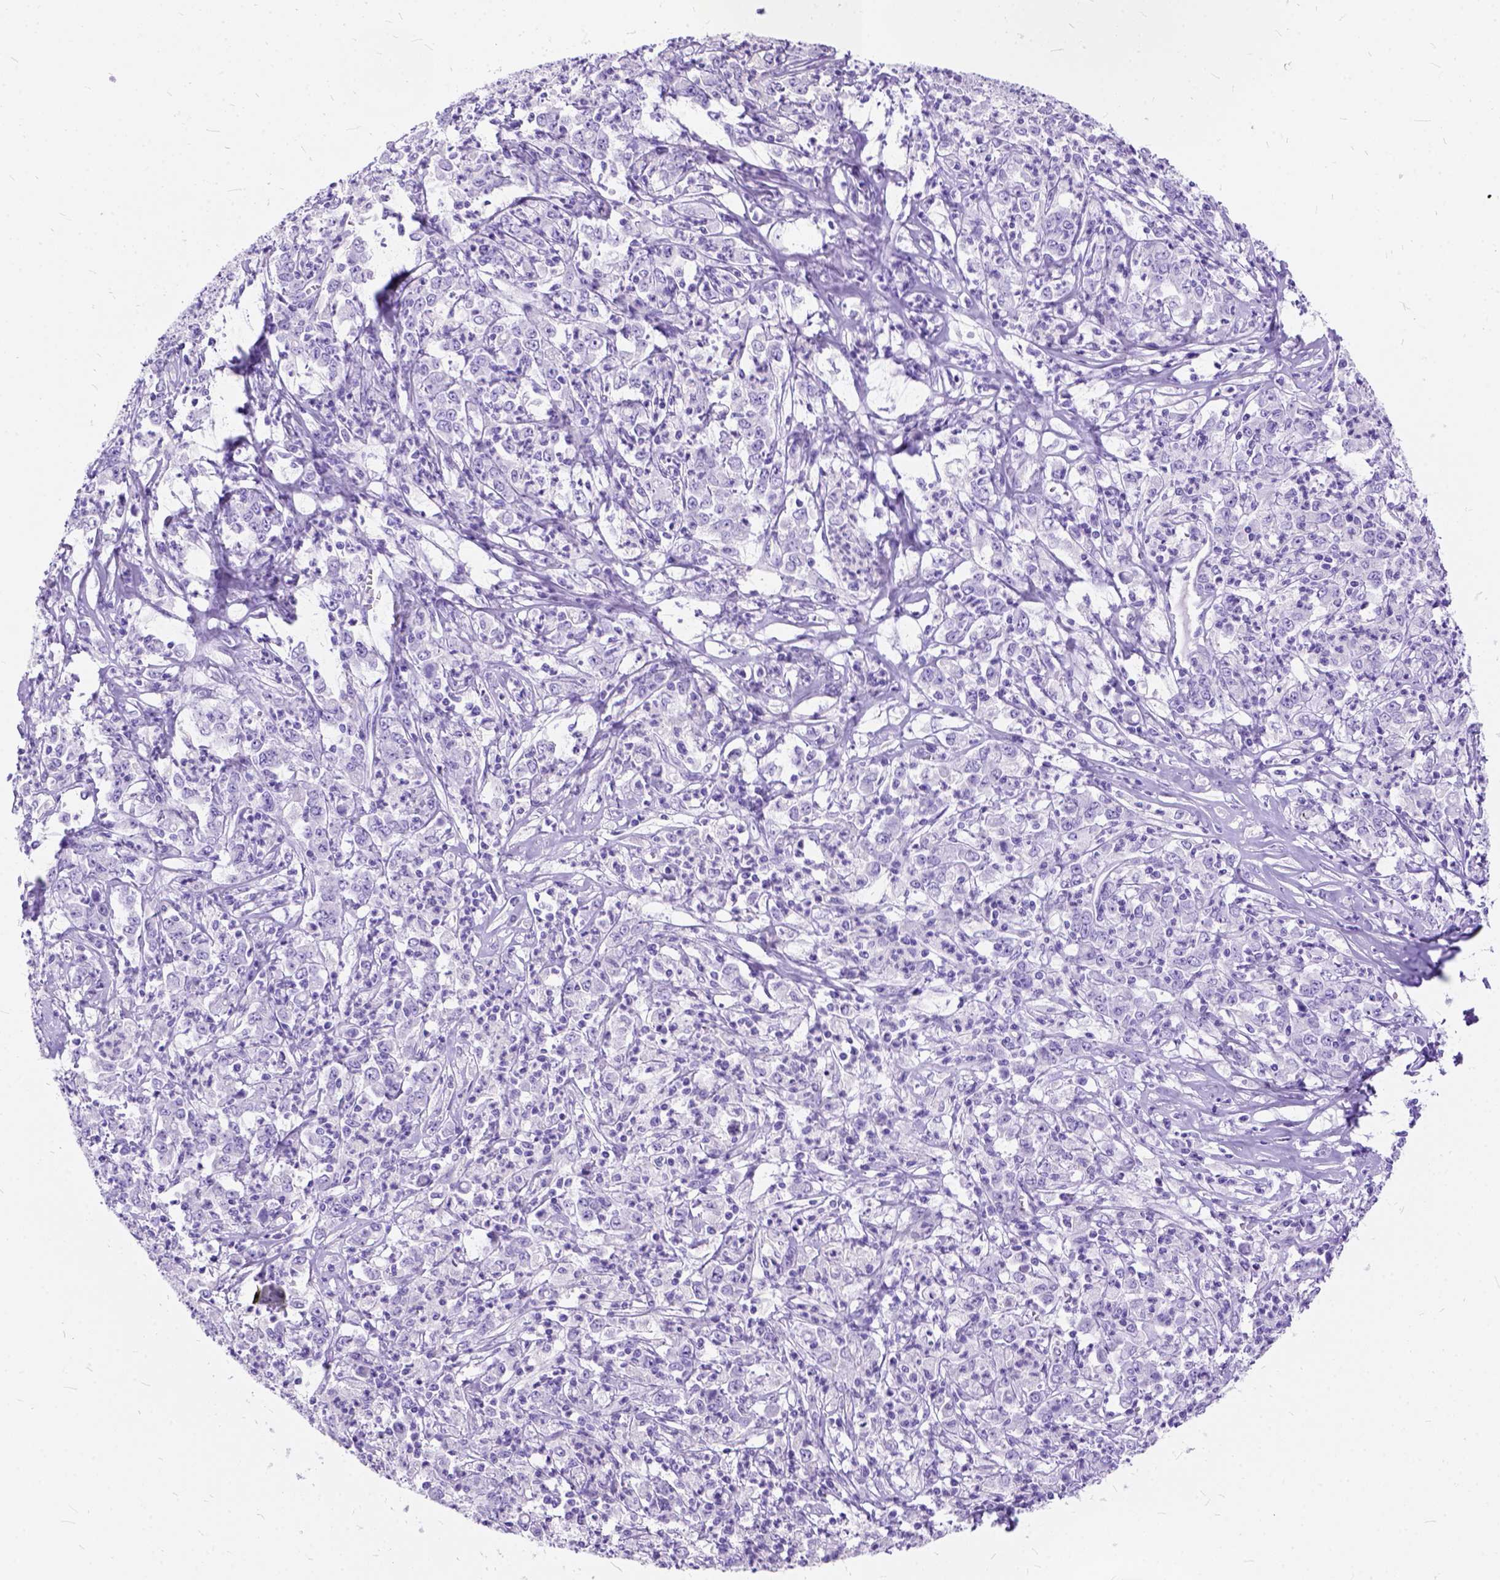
{"staining": {"intensity": "negative", "quantity": "none", "location": "none"}, "tissue": "stomach cancer", "cell_type": "Tumor cells", "image_type": "cancer", "snomed": [{"axis": "morphology", "description": "Adenocarcinoma, NOS"}, {"axis": "topography", "description": "Stomach, lower"}], "caption": "Tumor cells are negative for protein expression in human stomach cancer.", "gene": "C1QTNF3", "patient": {"sex": "female", "age": 71}}